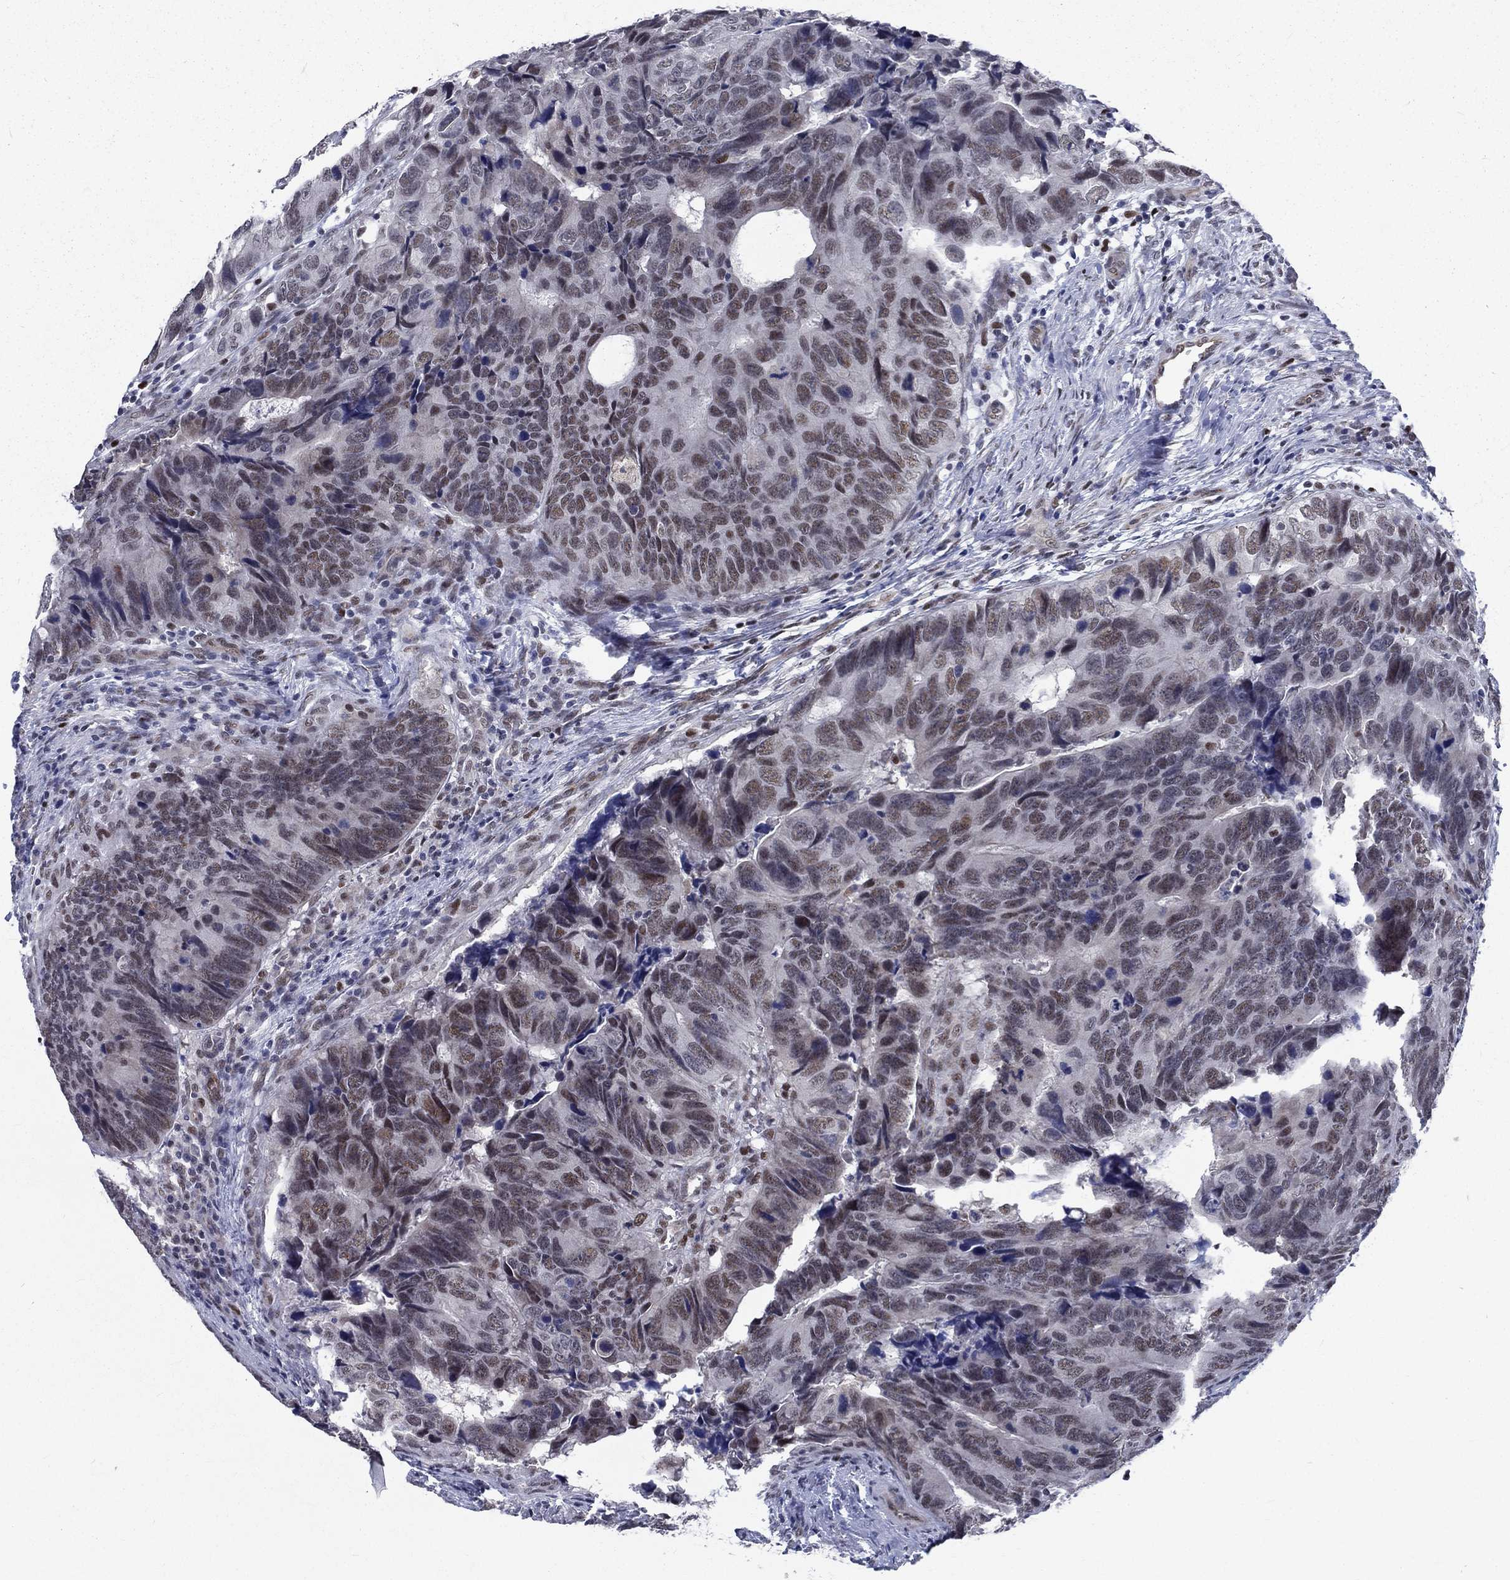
{"staining": {"intensity": "weak", "quantity": "25%-75%", "location": "nuclear"}, "tissue": "colorectal cancer", "cell_type": "Tumor cells", "image_type": "cancer", "snomed": [{"axis": "morphology", "description": "Adenocarcinoma, NOS"}, {"axis": "topography", "description": "Colon"}], "caption": "The photomicrograph displays a brown stain indicating the presence of a protein in the nuclear of tumor cells in colorectal adenocarcinoma.", "gene": "ZBED1", "patient": {"sex": "female", "age": 82}}